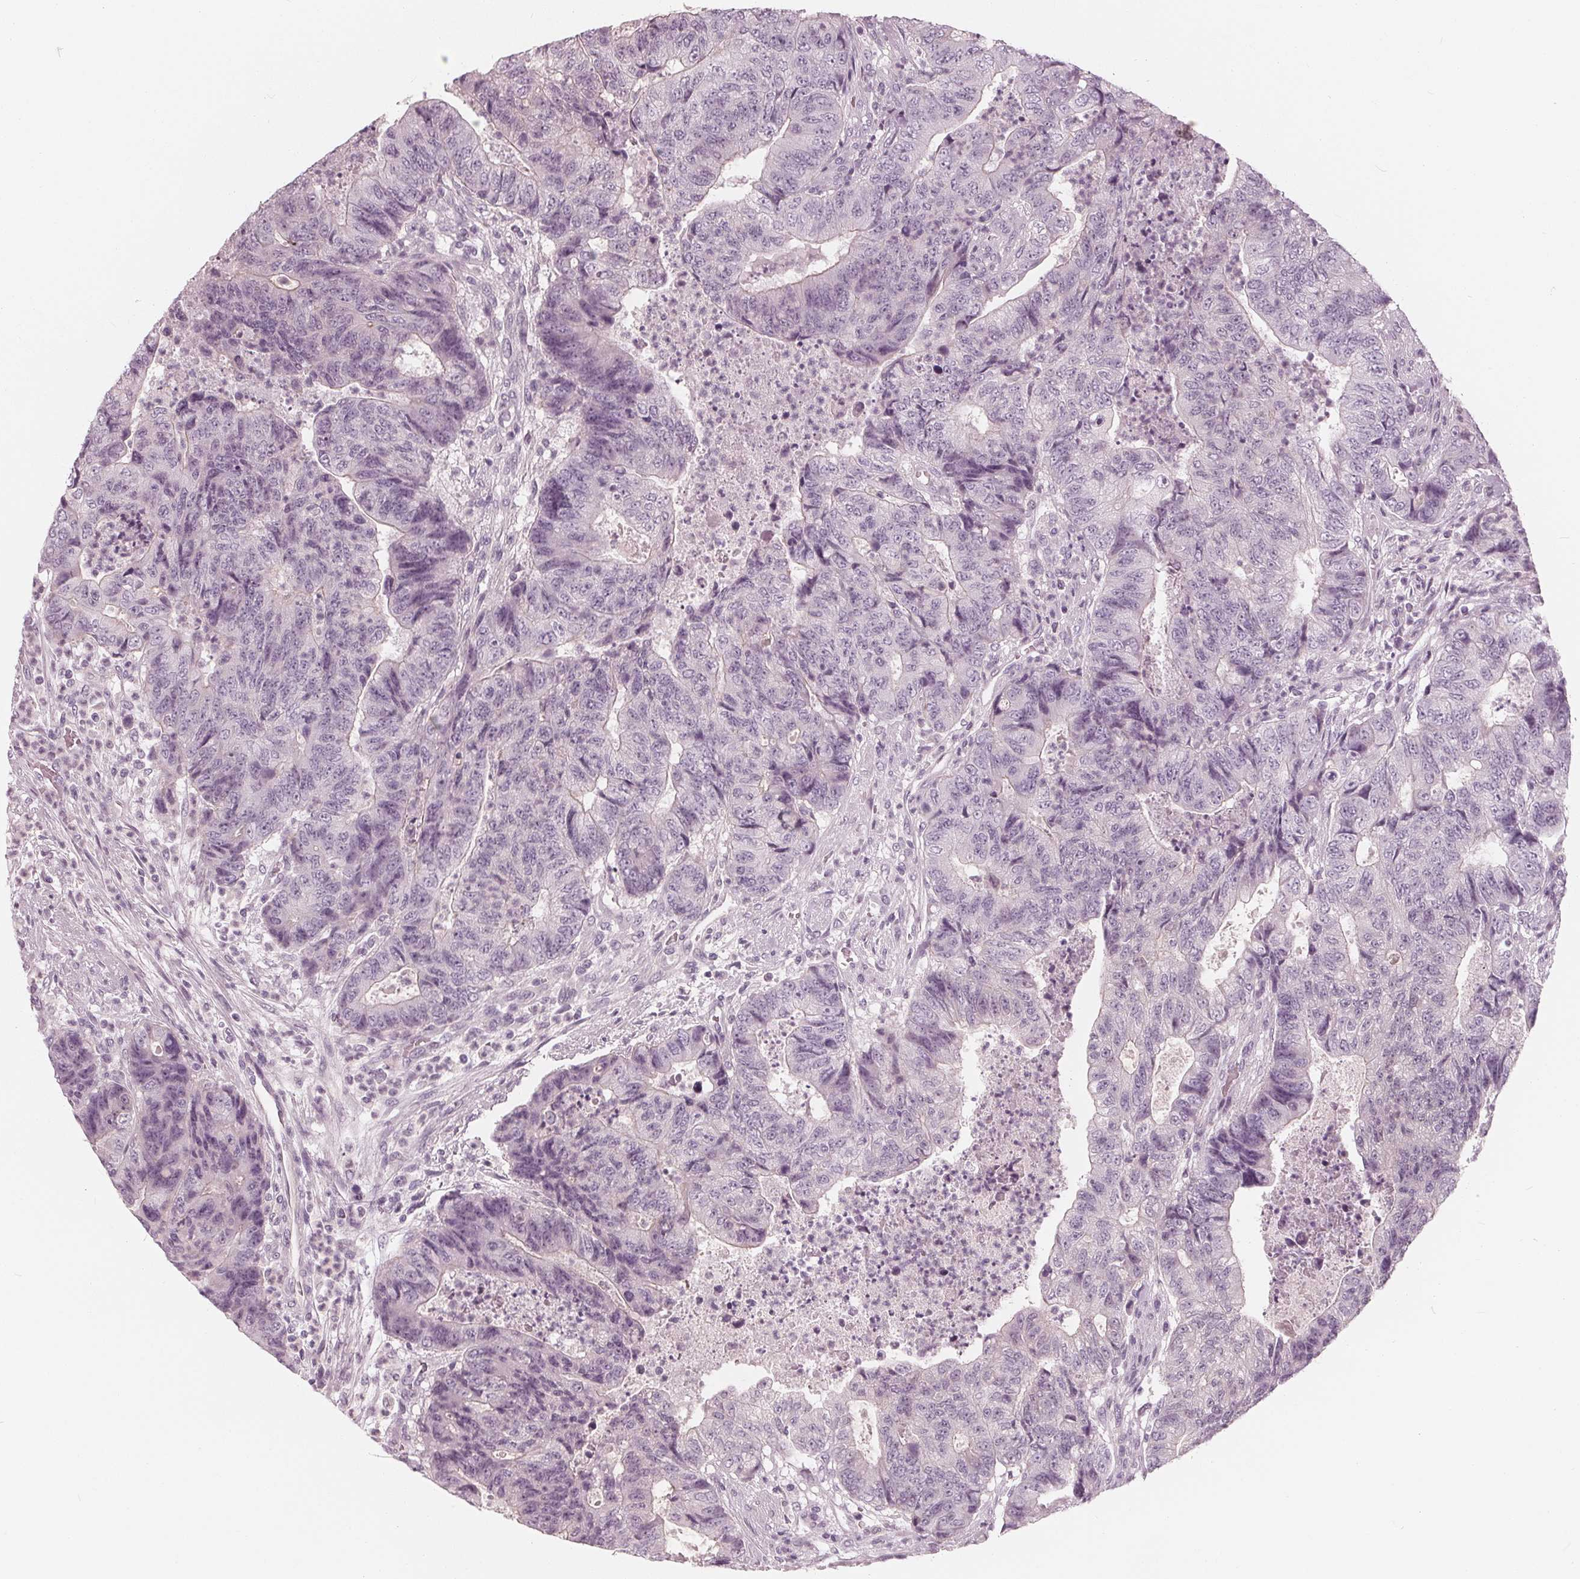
{"staining": {"intensity": "negative", "quantity": "none", "location": "none"}, "tissue": "colorectal cancer", "cell_type": "Tumor cells", "image_type": "cancer", "snomed": [{"axis": "morphology", "description": "Adenocarcinoma, NOS"}, {"axis": "topography", "description": "Colon"}], "caption": "There is no significant staining in tumor cells of colorectal adenocarcinoma.", "gene": "SAT2", "patient": {"sex": "female", "age": 48}}